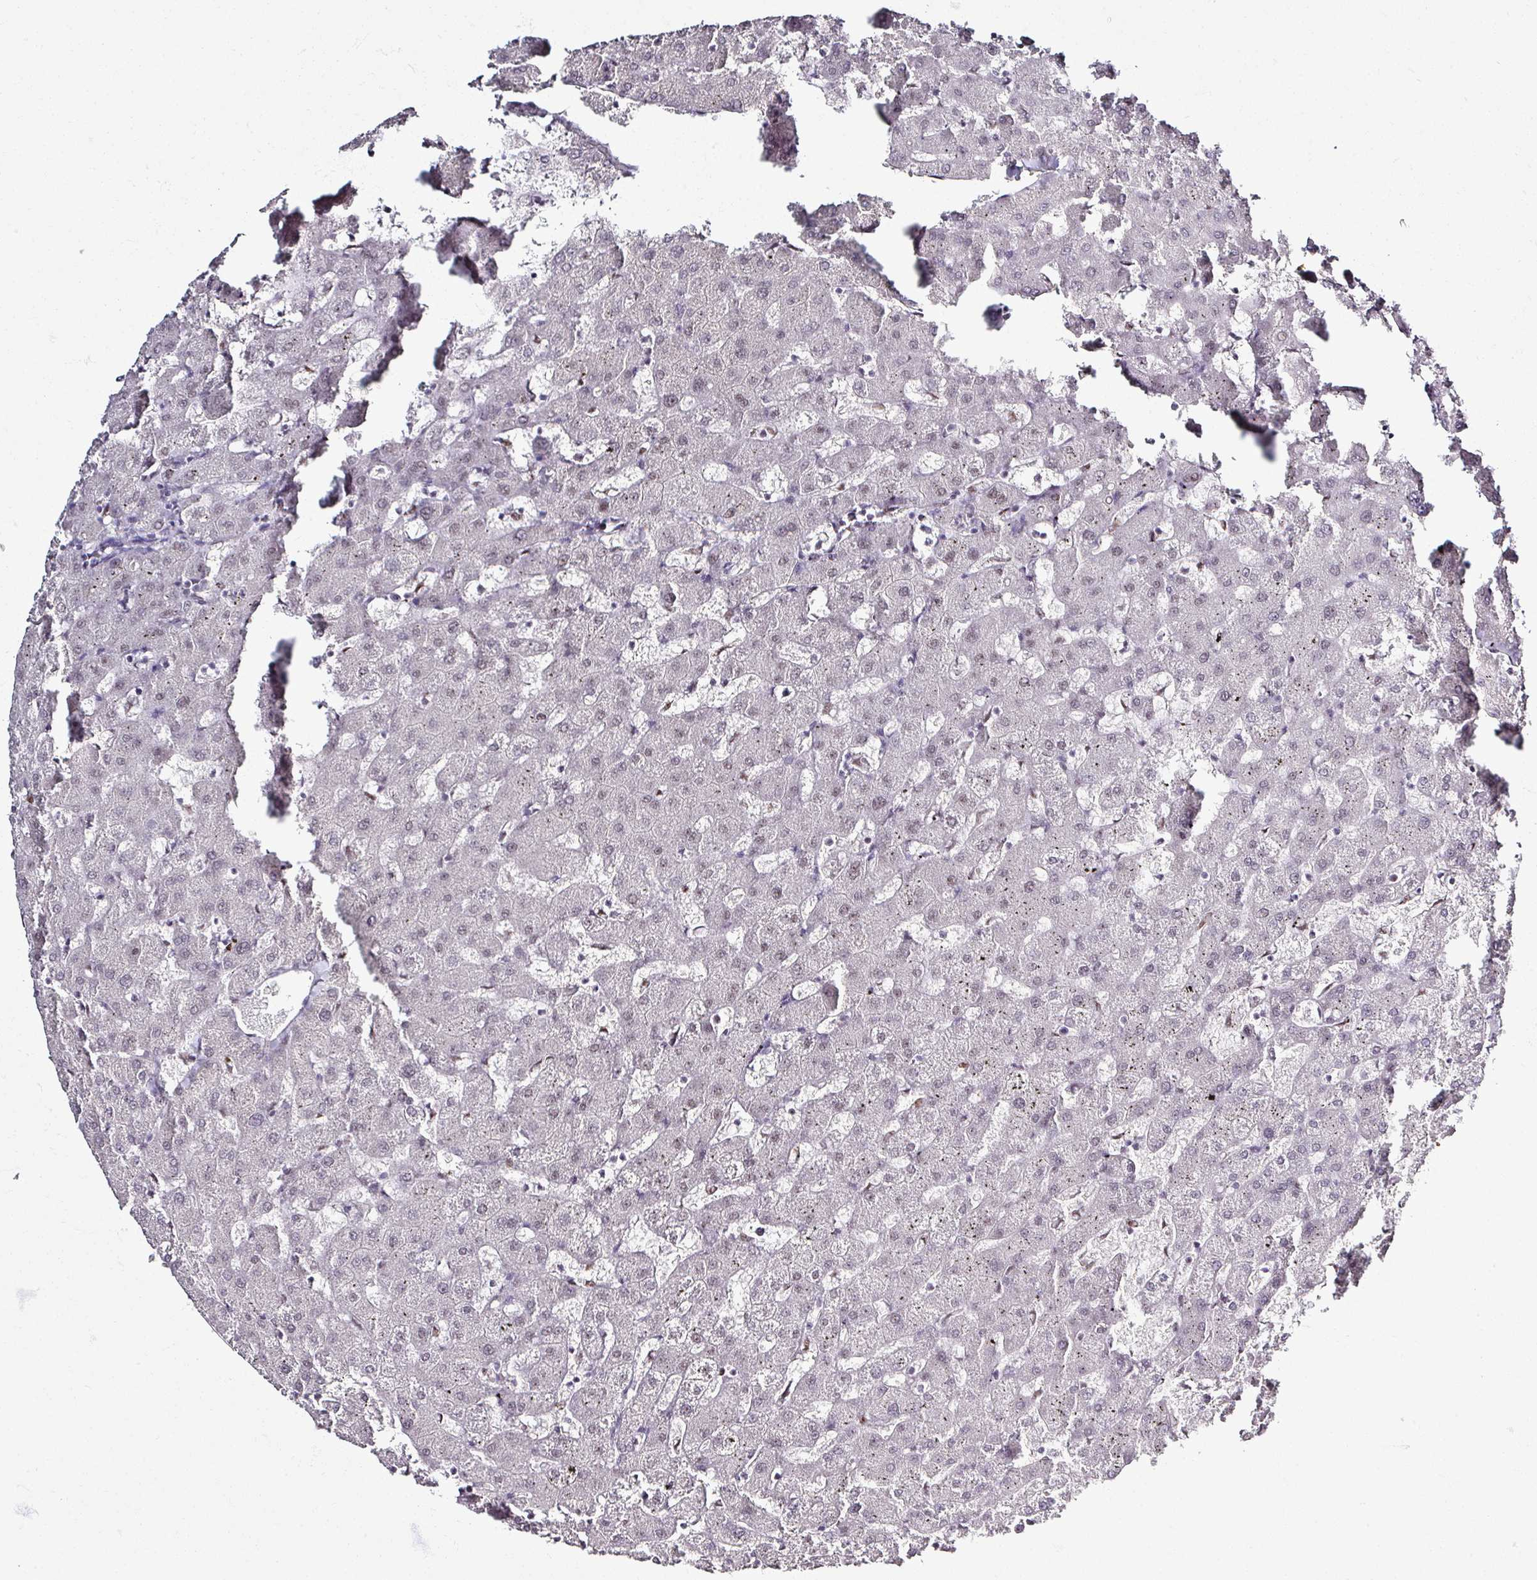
{"staining": {"intensity": "weak", "quantity": ">75%", "location": "nuclear"}, "tissue": "liver", "cell_type": "Cholangiocytes", "image_type": "normal", "snomed": [{"axis": "morphology", "description": "Normal tissue, NOS"}, {"axis": "topography", "description": "Liver"}], "caption": "Approximately >75% of cholangiocytes in benign liver exhibit weak nuclear protein expression as visualized by brown immunohistochemical staining.", "gene": "ADAR", "patient": {"sex": "female", "age": 63}}